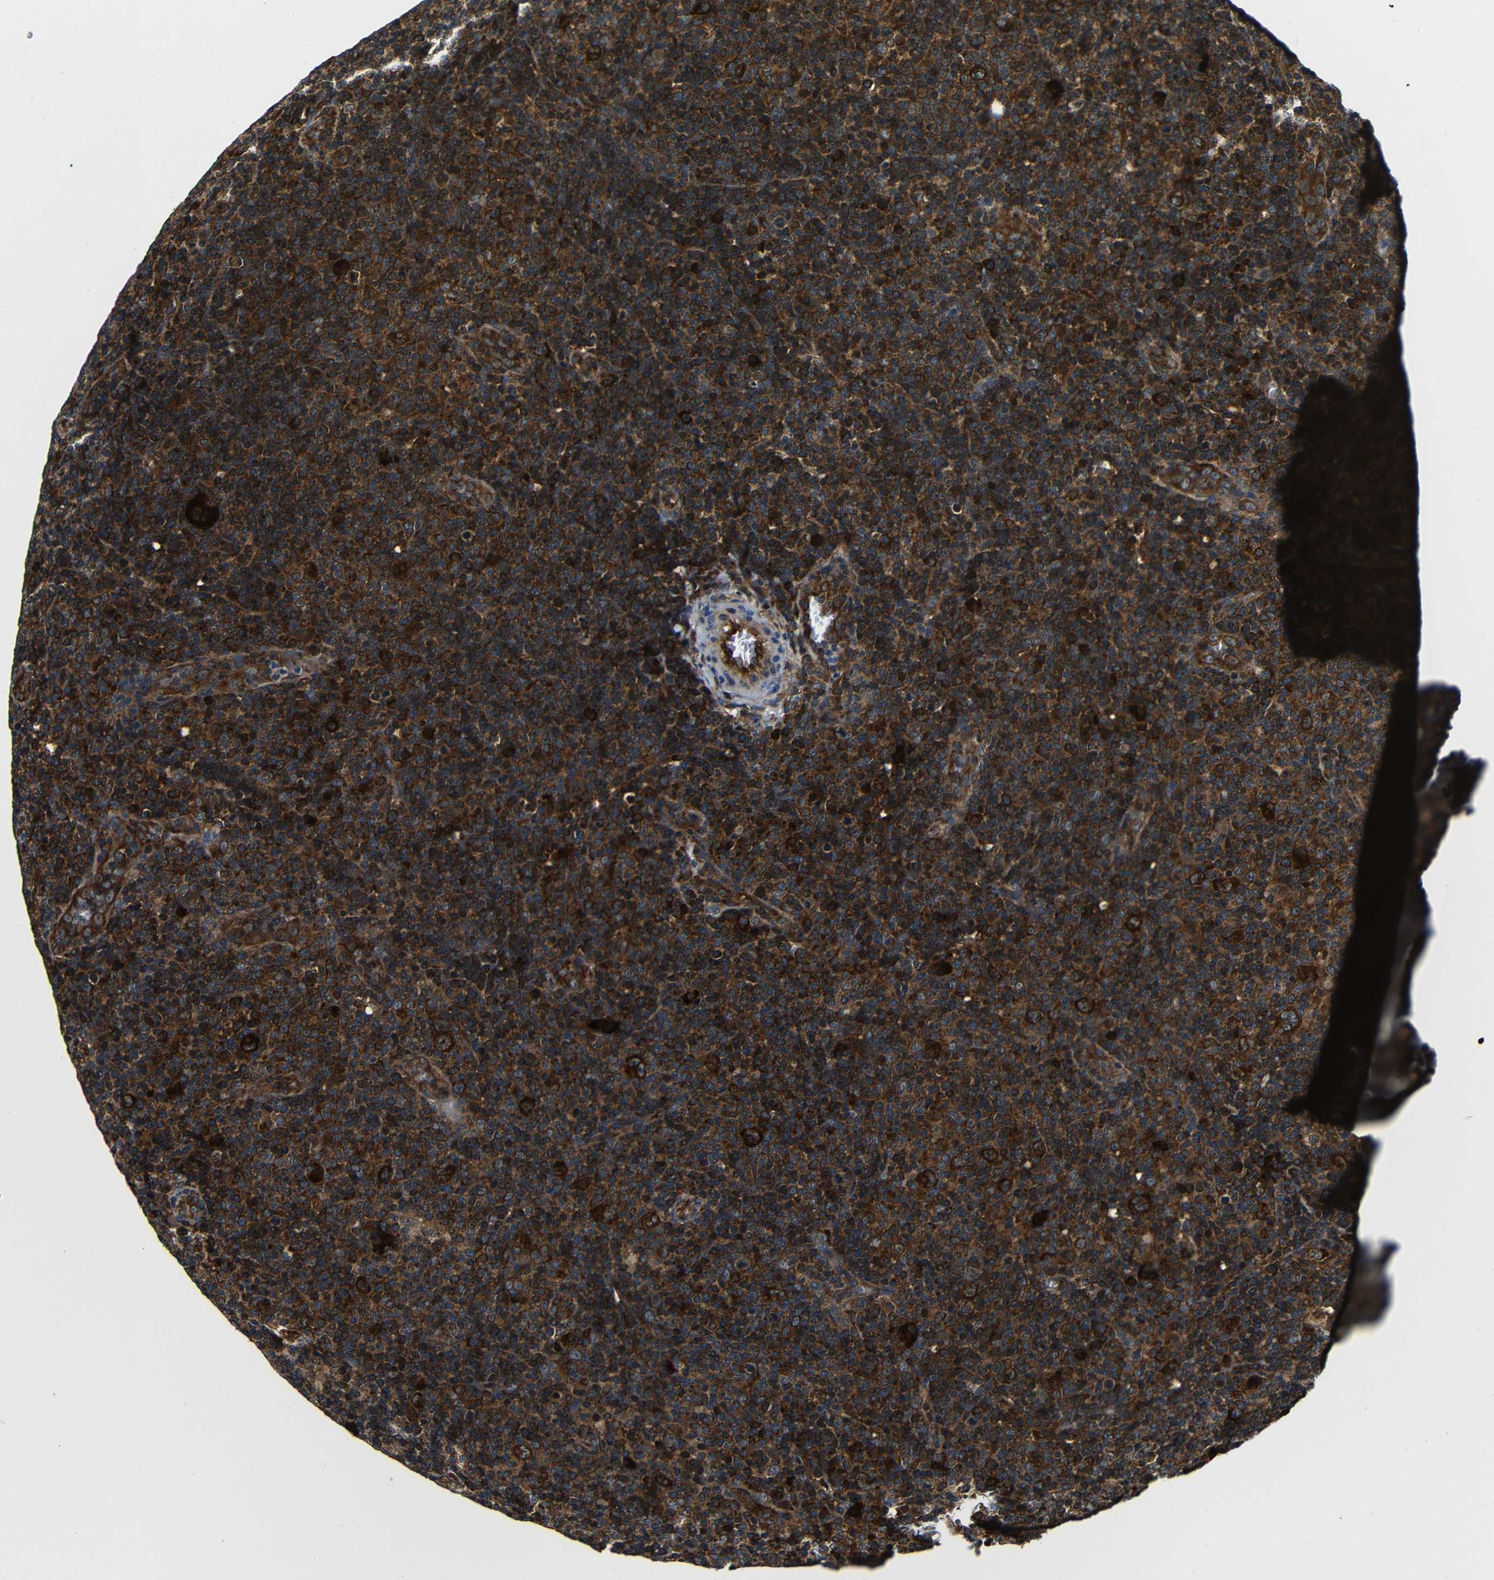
{"staining": {"intensity": "strong", "quantity": ">75%", "location": "cytoplasmic/membranous"}, "tissue": "lymphoma", "cell_type": "Tumor cells", "image_type": "cancer", "snomed": [{"axis": "morphology", "description": "Hodgkin's disease, NOS"}, {"axis": "topography", "description": "Lymph node"}], "caption": "Human Hodgkin's disease stained for a protein (brown) displays strong cytoplasmic/membranous positive expression in approximately >75% of tumor cells.", "gene": "ABCE1", "patient": {"sex": "female", "age": 57}}